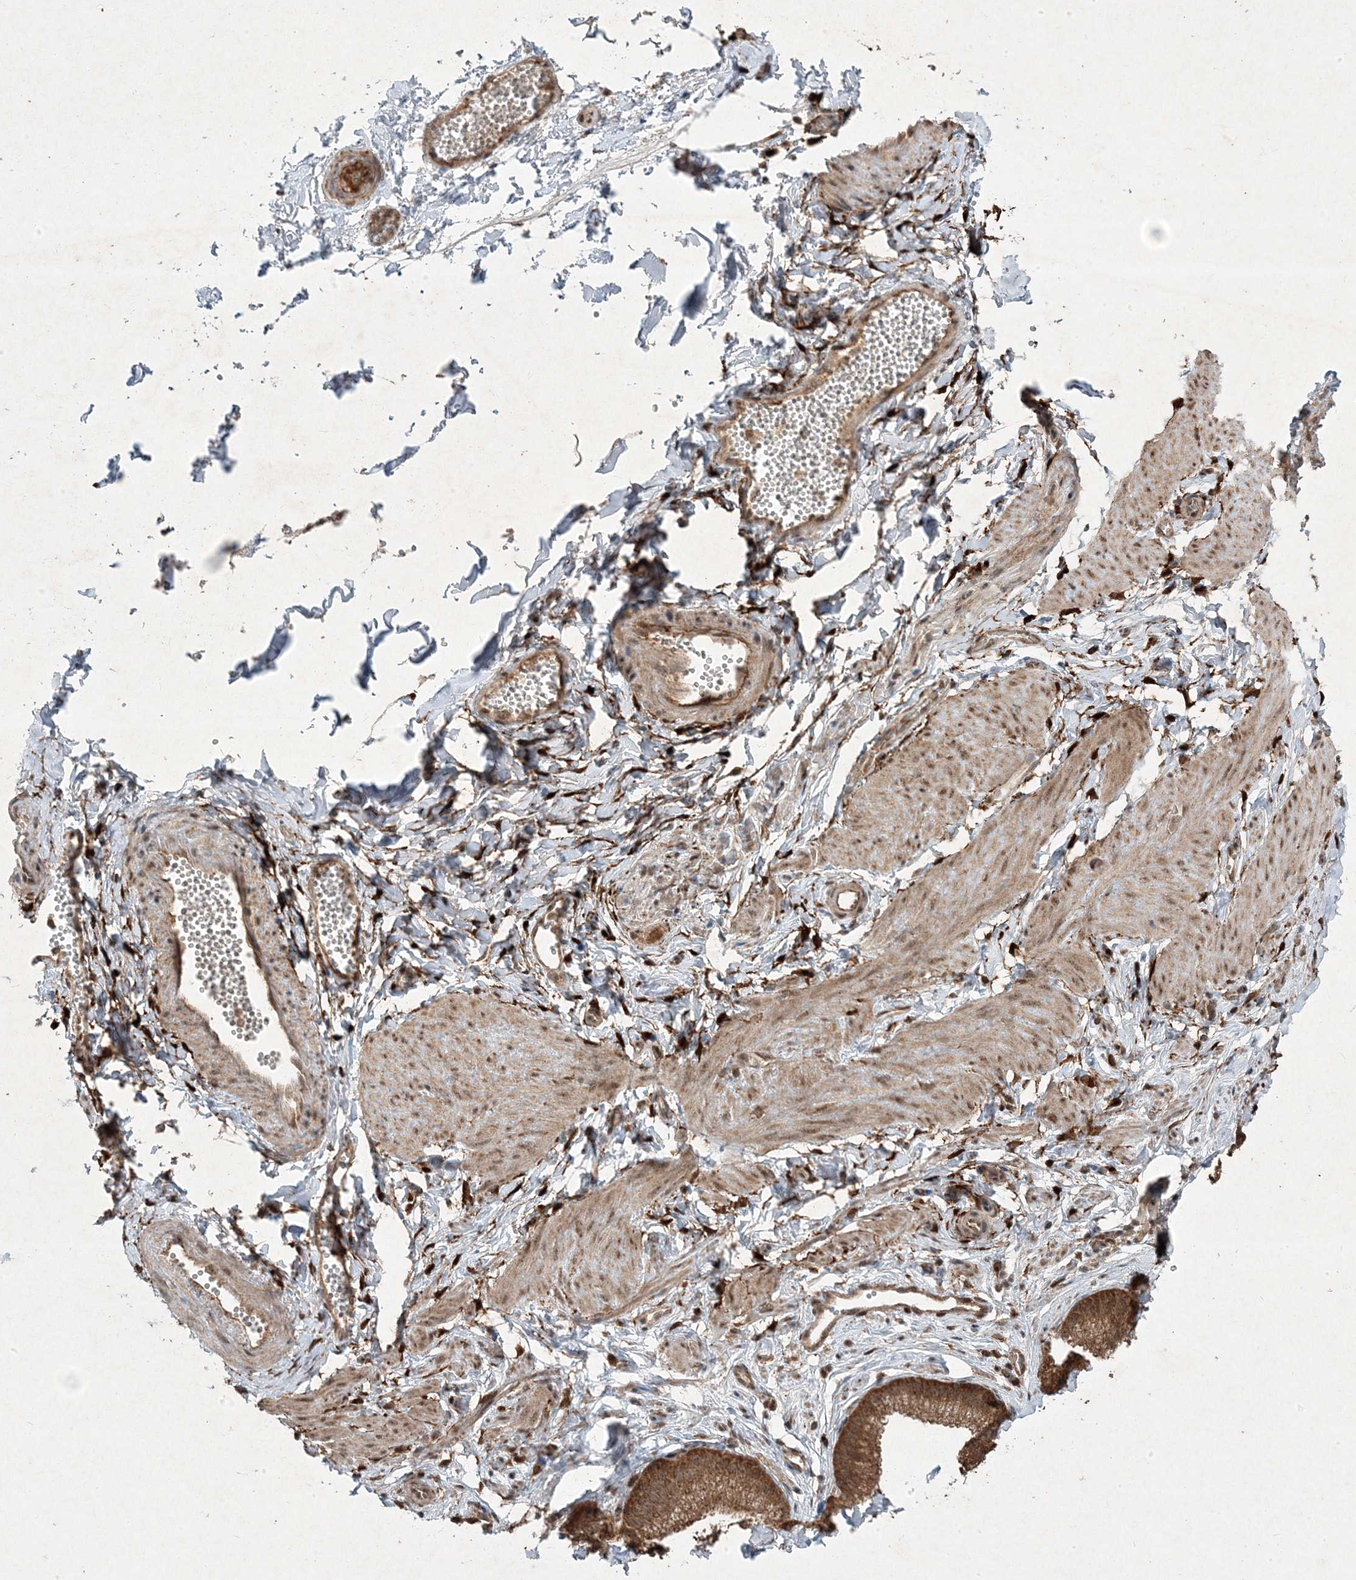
{"staining": {"intensity": "strong", "quantity": ">75%", "location": "cytoplasmic/membranous,nuclear"}, "tissue": "adipose tissue", "cell_type": "Adipocytes", "image_type": "normal", "snomed": [{"axis": "morphology", "description": "Normal tissue, NOS"}, {"axis": "topography", "description": "Gallbladder"}, {"axis": "topography", "description": "Peripheral nerve tissue"}], "caption": "A histopathology image showing strong cytoplasmic/membranous,nuclear positivity in about >75% of adipocytes in benign adipose tissue, as visualized by brown immunohistochemical staining.", "gene": "PLEKHM2", "patient": {"sex": "male", "age": 38}}